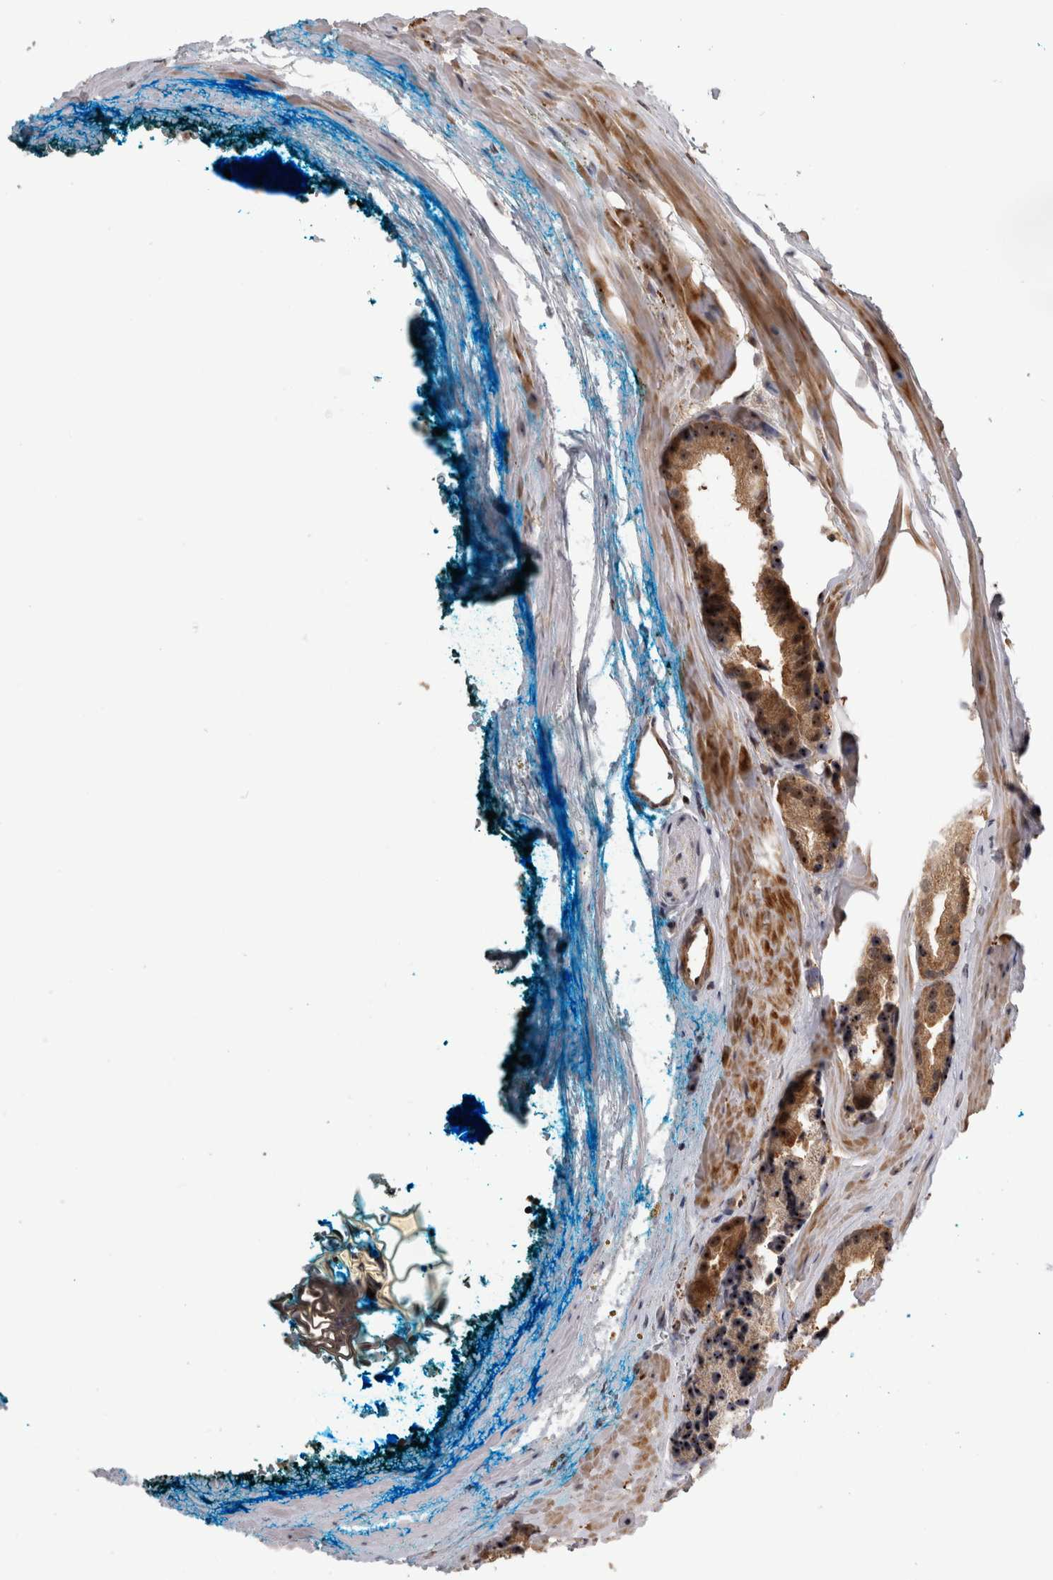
{"staining": {"intensity": "moderate", "quantity": ">75%", "location": "cytoplasmic/membranous,nuclear"}, "tissue": "prostate cancer", "cell_type": "Tumor cells", "image_type": "cancer", "snomed": [{"axis": "morphology", "description": "Adenocarcinoma, High grade"}, {"axis": "topography", "description": "Prostate"}], "caption": "Immunohistochemistry (DAB (3,3'-diaminobenzidine)) staining of human high-grade adenocarcinoma (prostate) reveals moderate cytoplasmic/membranous and nuclear protein positivity in about >75% of tumor cells.", "gene": "TDRD7", "patient": {"sex": "male", "age": 63}}